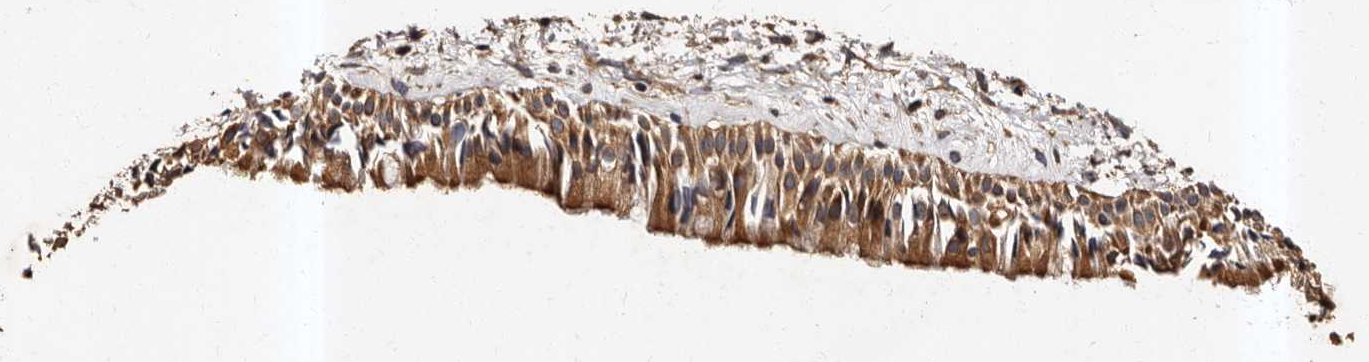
{"staining": {"intensity": "moderate", "quantity": ">75%", "location": "cytoplasmic/membranous"}, "tissue": "nasopharynx", "cell_type": "Respiratory epithelial cells", "image_type": "normal", "snomed": [{"axis": "morphology", "description": "Normal tissue, NOS"}, {"axis": "topography", "description": "Nasopharynx"}], "caption": "Brown immunohistochemical staining in normal nasopharynx shows moderate cytoplasmic/membranous expression in approximately >75% of respiratory epithelial cells.", "gene": "ADCK5", "patient": {"sex": "male", "age": 22}}